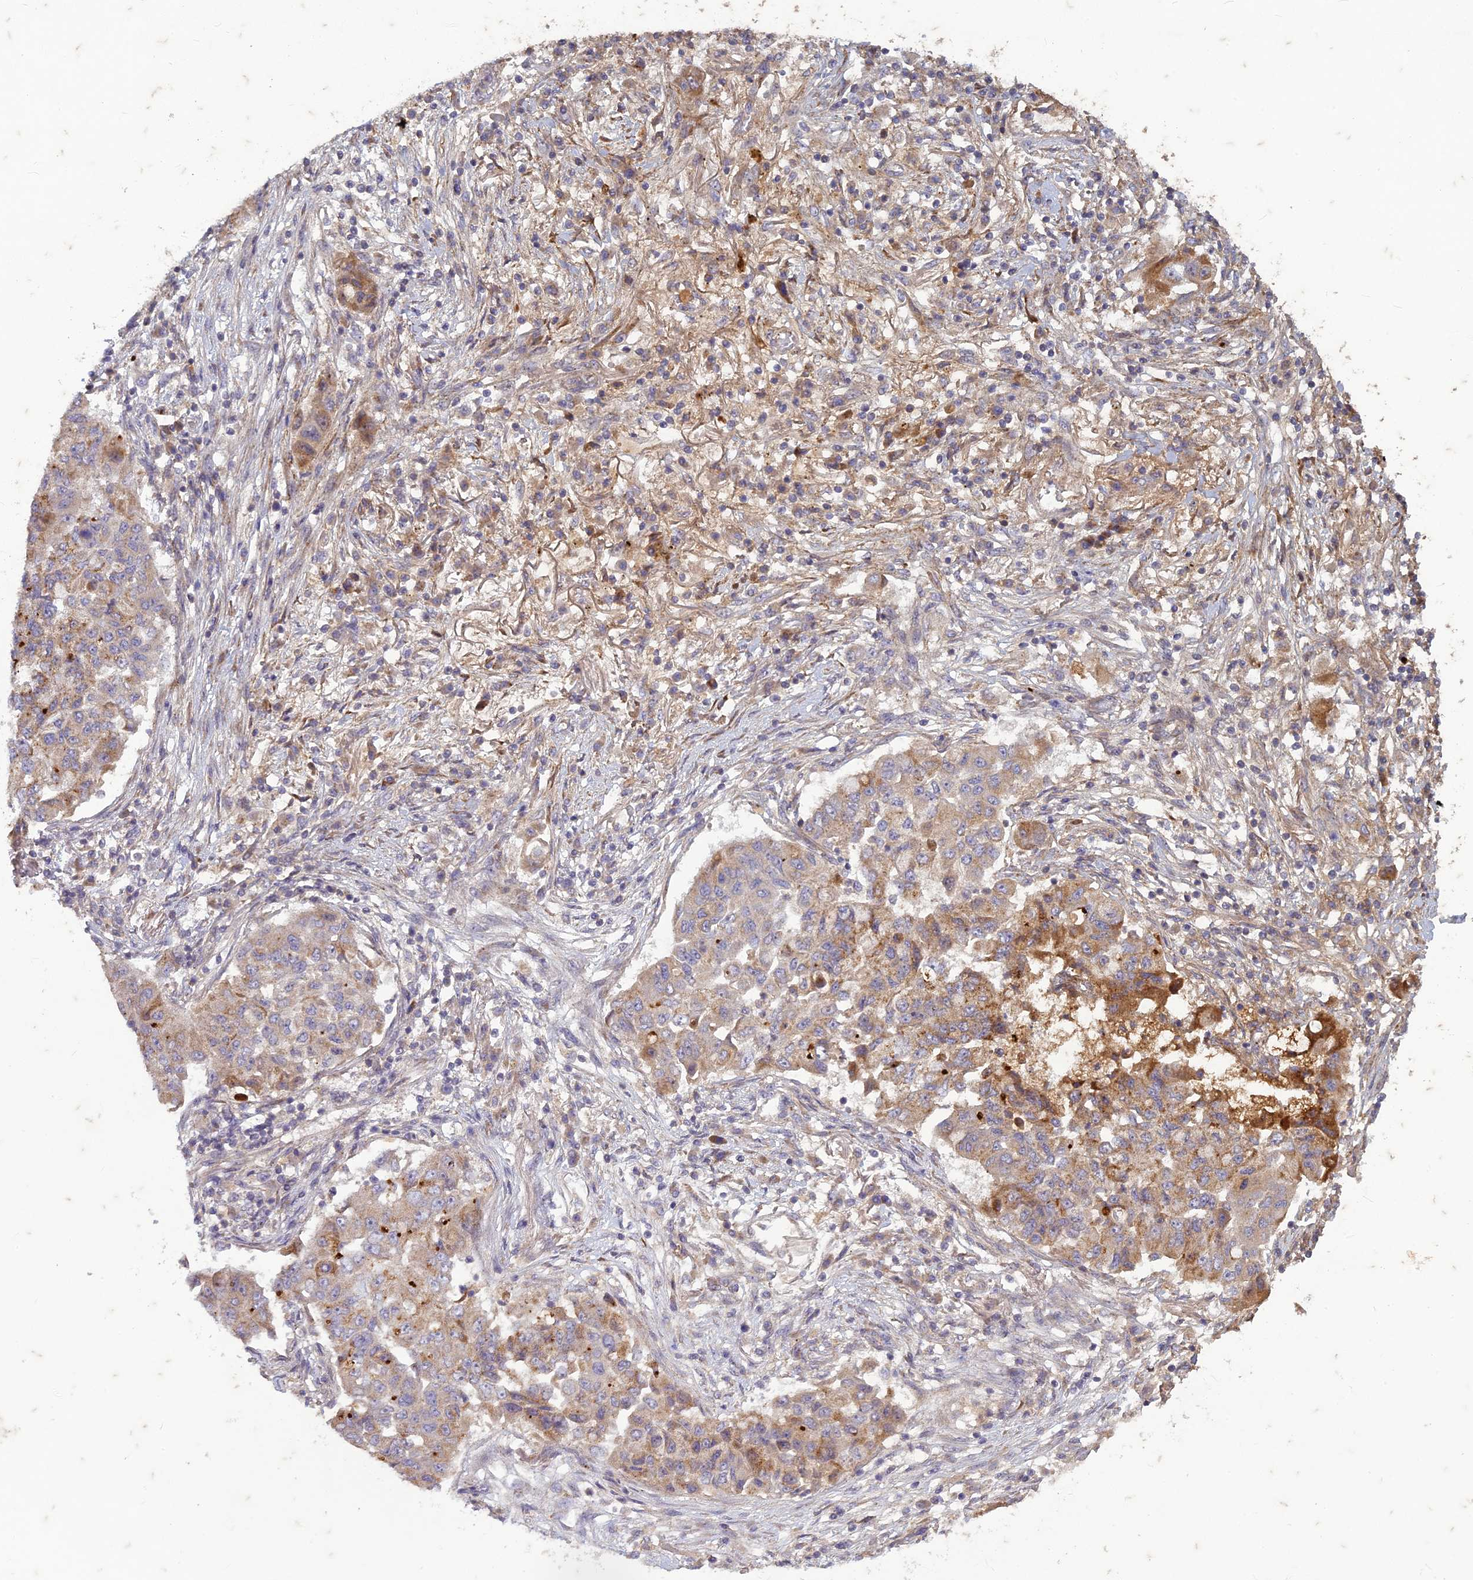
{"staining": {"intensity": "moderate", "quantity": "<25%", "location": "cytoplasmic/membranous"}, "tissue": "lung cancer", "cell_type": "Tumor cells", "image_type": "cancer", "snomed": [{"axis": "morphology", "description": "Squamous cell carcinoma, NOS"}, {"axis": "topography", "description": "Lung"}], "caption": "Human squamous cell carcinoma (lung) stained with a brown dye displays moderate cytoplasmic/membranous positive expression in about <25% of tumor cells.", "gene": "TCF25", "patient": {"sex": "male", "age": 74}}